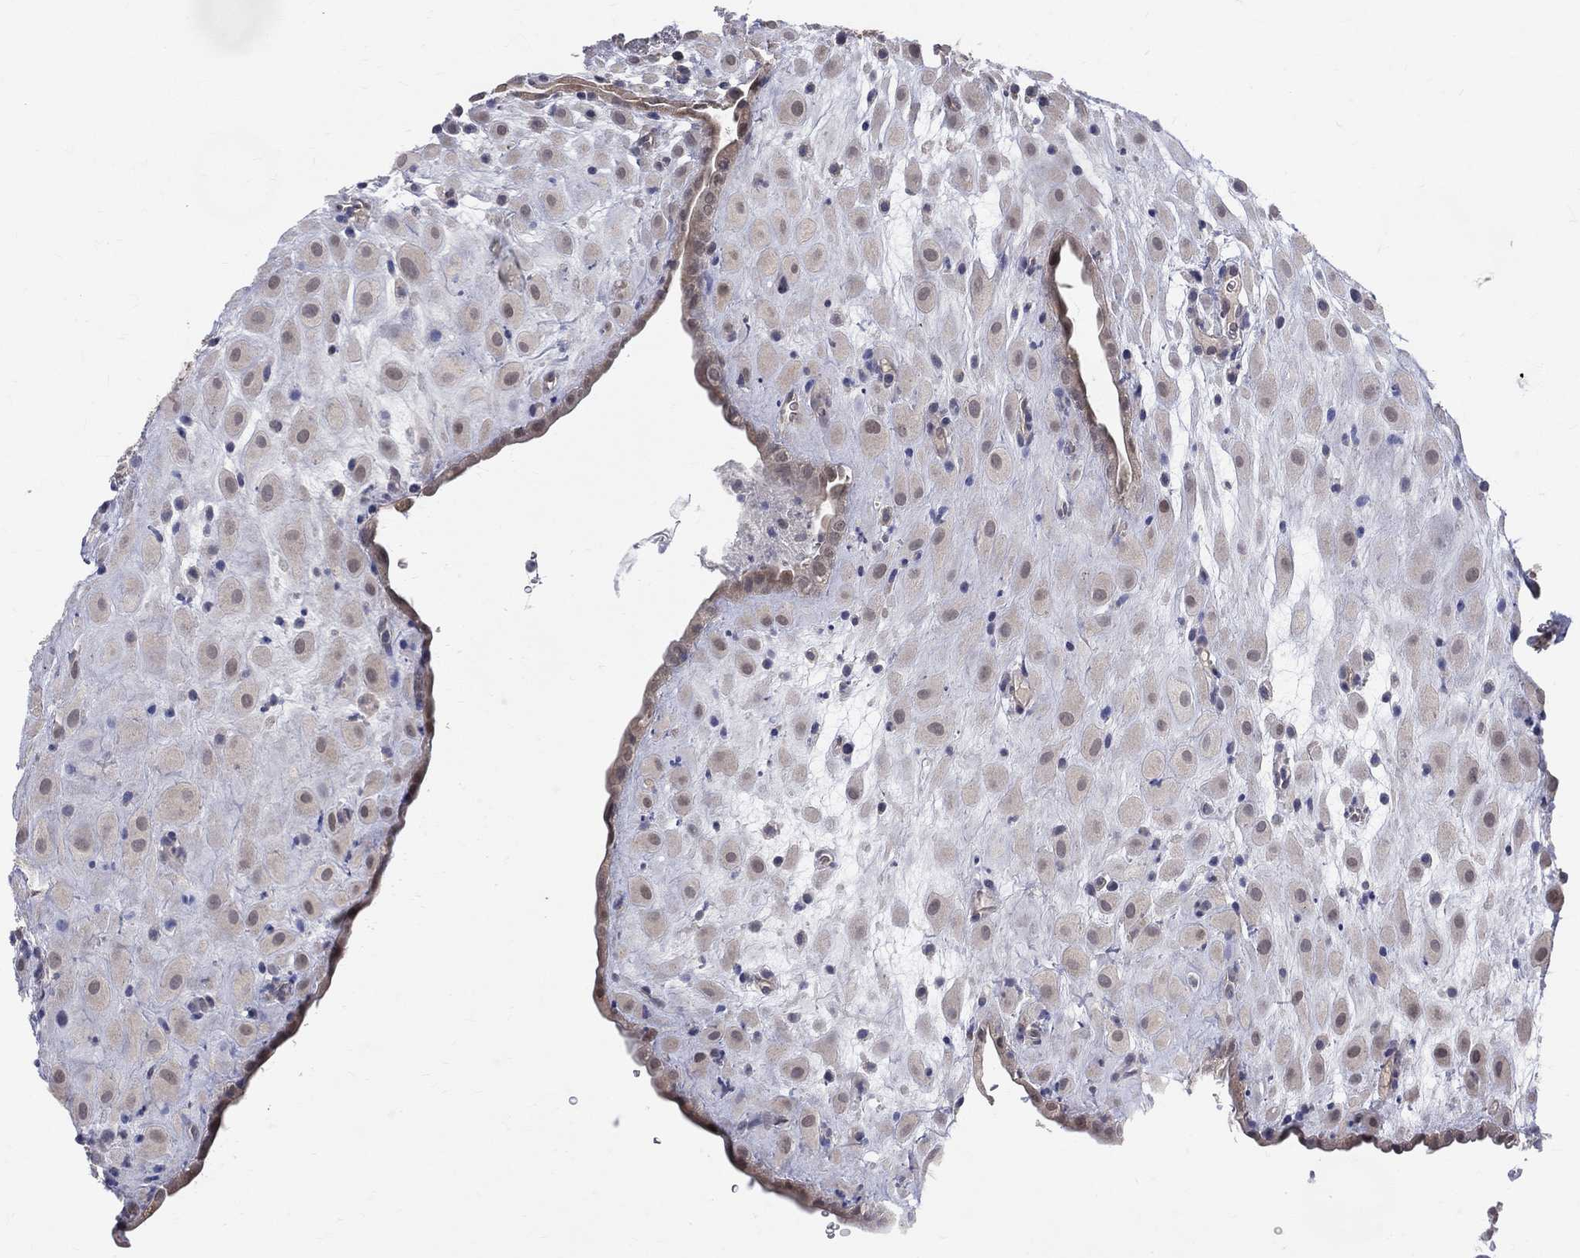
{"staining": {"intensity": "negative", "quantity": "none", "location": "none"}, "tissue": "placenta", "cell_type": "Decidual cells", "image_type": "normal", "snomed": [{"axis": "morphology", "description": "Normal tissue, NOS"}, {"axis": "topography", "description": "Placenta"}], "caption": "The immunohistochemistry micrograph has no significant staining in decidual cells of placenta. (DAB immunohistochemistry, high magnification).", "gene": "DLG4", "patient": {"sex": "female", "age": 19}}